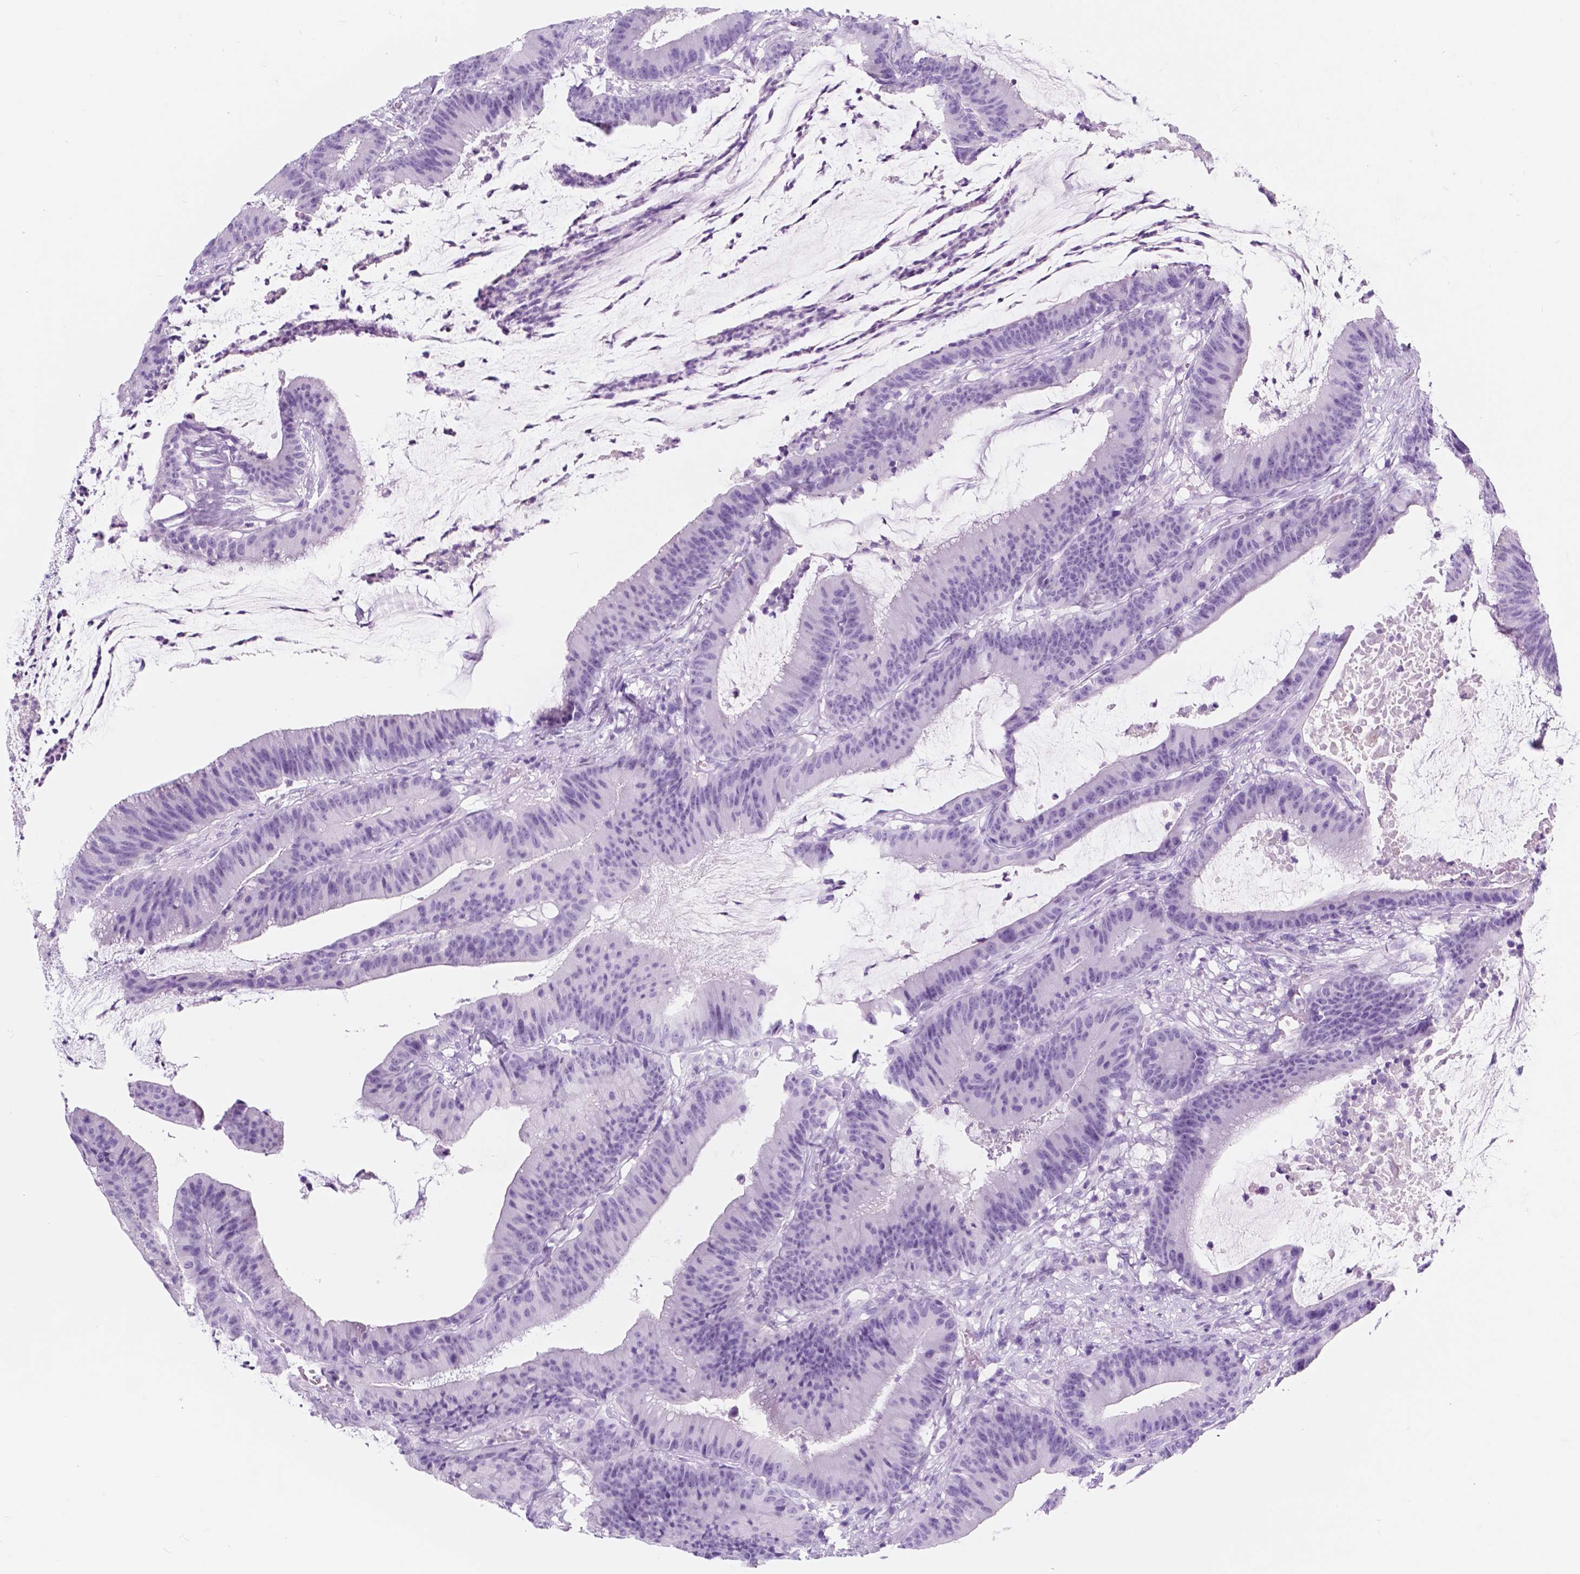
{"staining": {"intensity": "negative", "quantity": "none", "location": "none"}, "tissue": "colorectal cancer", "cell_type": "Tumor cells", "image_type": "cancer", "snomed": [{"axis": "morphology", "description": "Adenocarcinoma, NOS"}, {"axis": "topography", "description": "Colon"}], "caption": "This is a photomicrograph of IHC staining of colorectal adenocarcinoma, which shows no positivity in tumor cells.", "gene": "CUZD1", "patient": {"sex": "female", "age": 78}}